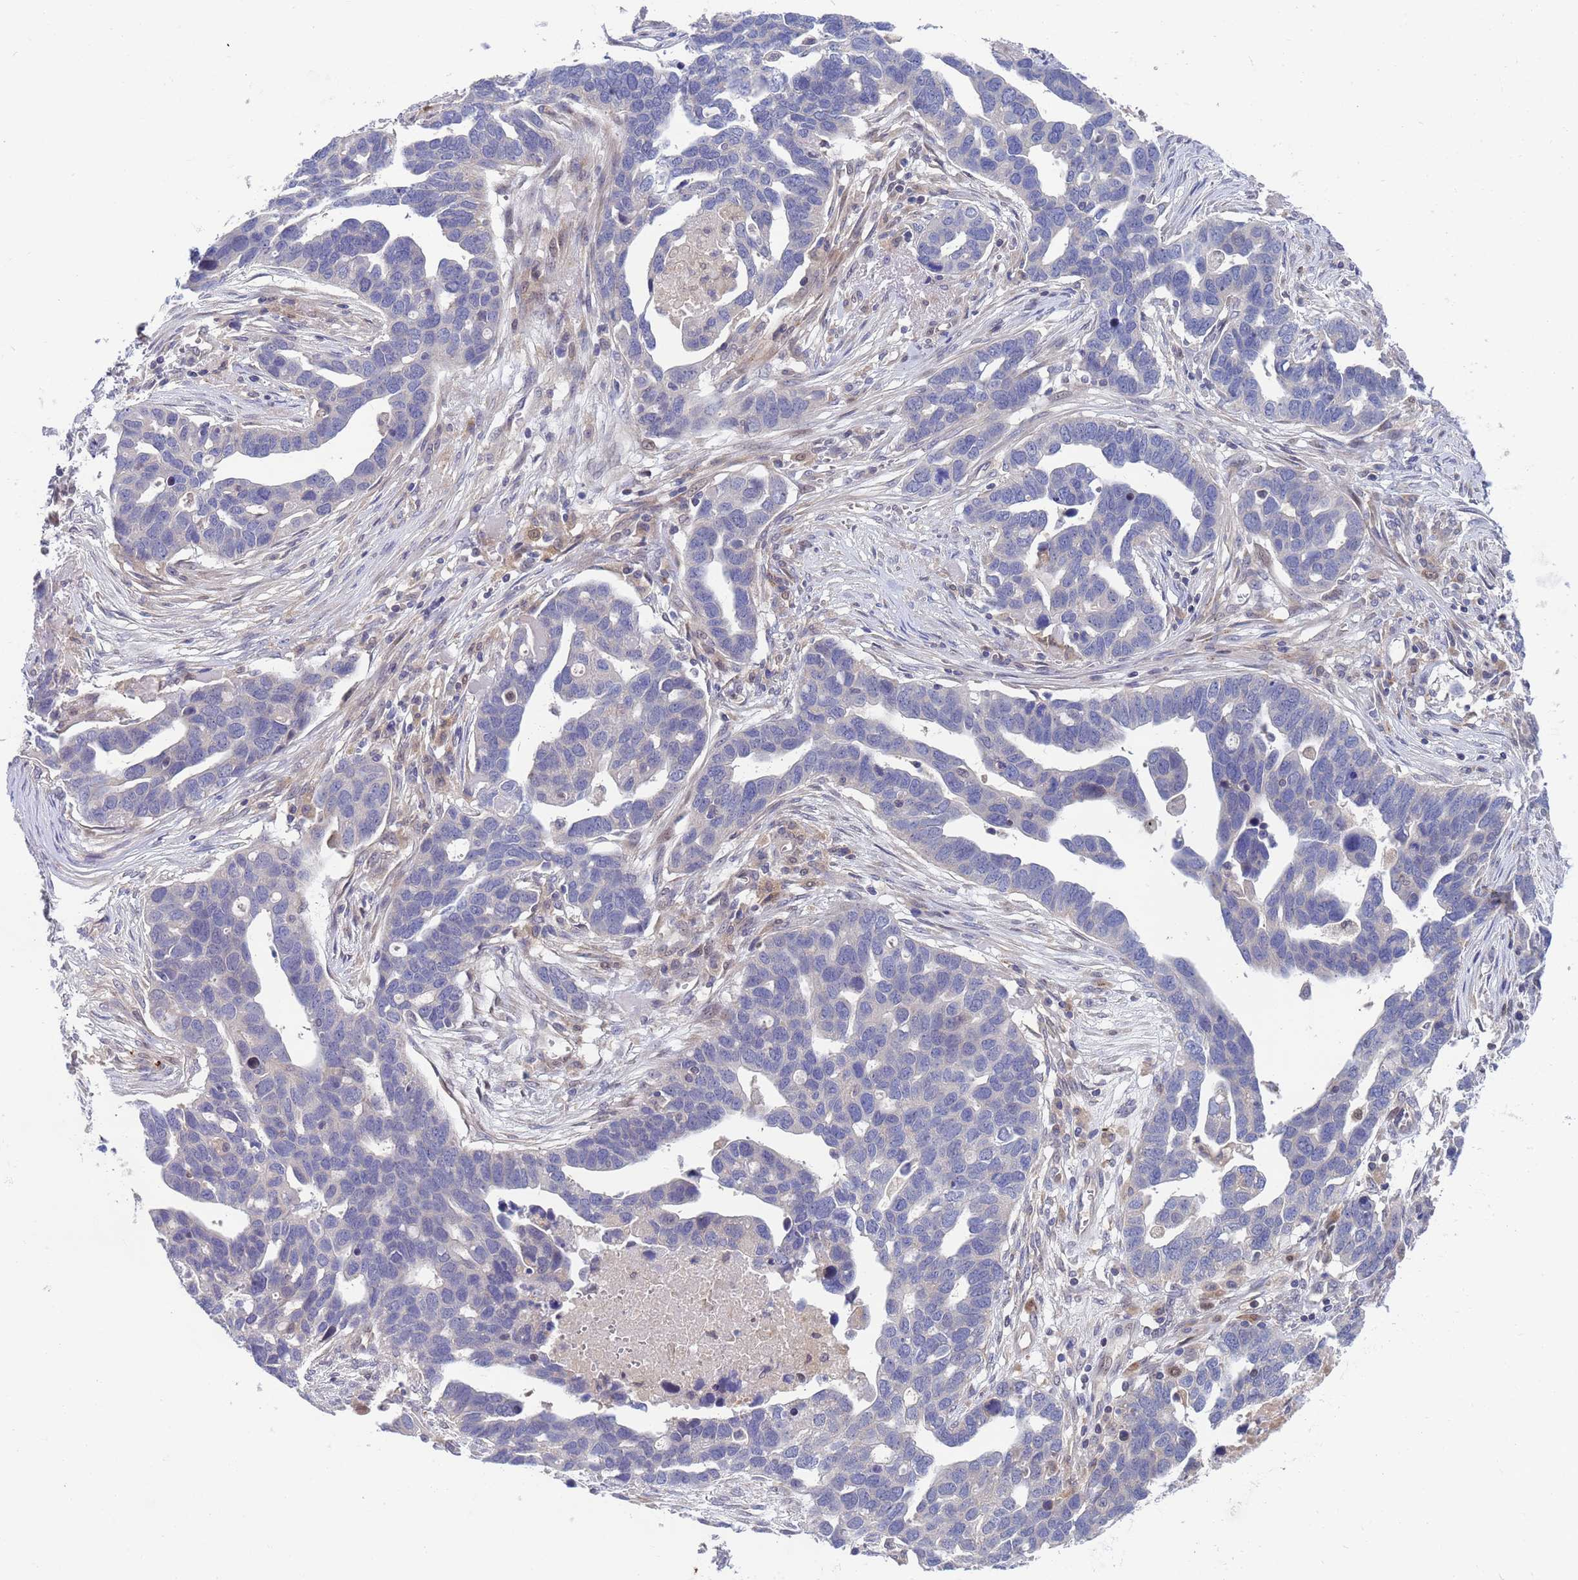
{"staining": {"intensity": "negative", "quantity": "none", "location": "none"}, "tissue": "ovarian cancer", "cell_type": "Tumor cells", "image_type": "cancer", "snomed": [{"axis": "morphology", "description": "Cystadenocarcinoma, serous, NOS"}, {"axis": "topography", "description": "Ovary"}], "caption": "An immunohistochemistry image of serous cystadenocarcinoma (ovarian) is shown. There is no staining in tumor cells of serous cystadenocarcinoma (ovarian). (DAB immunohistochemistry visualized using brightfield microscopy, high magnification).", "gene": "ENOSF1", "patient": {"sex": "female", "age": 54}}